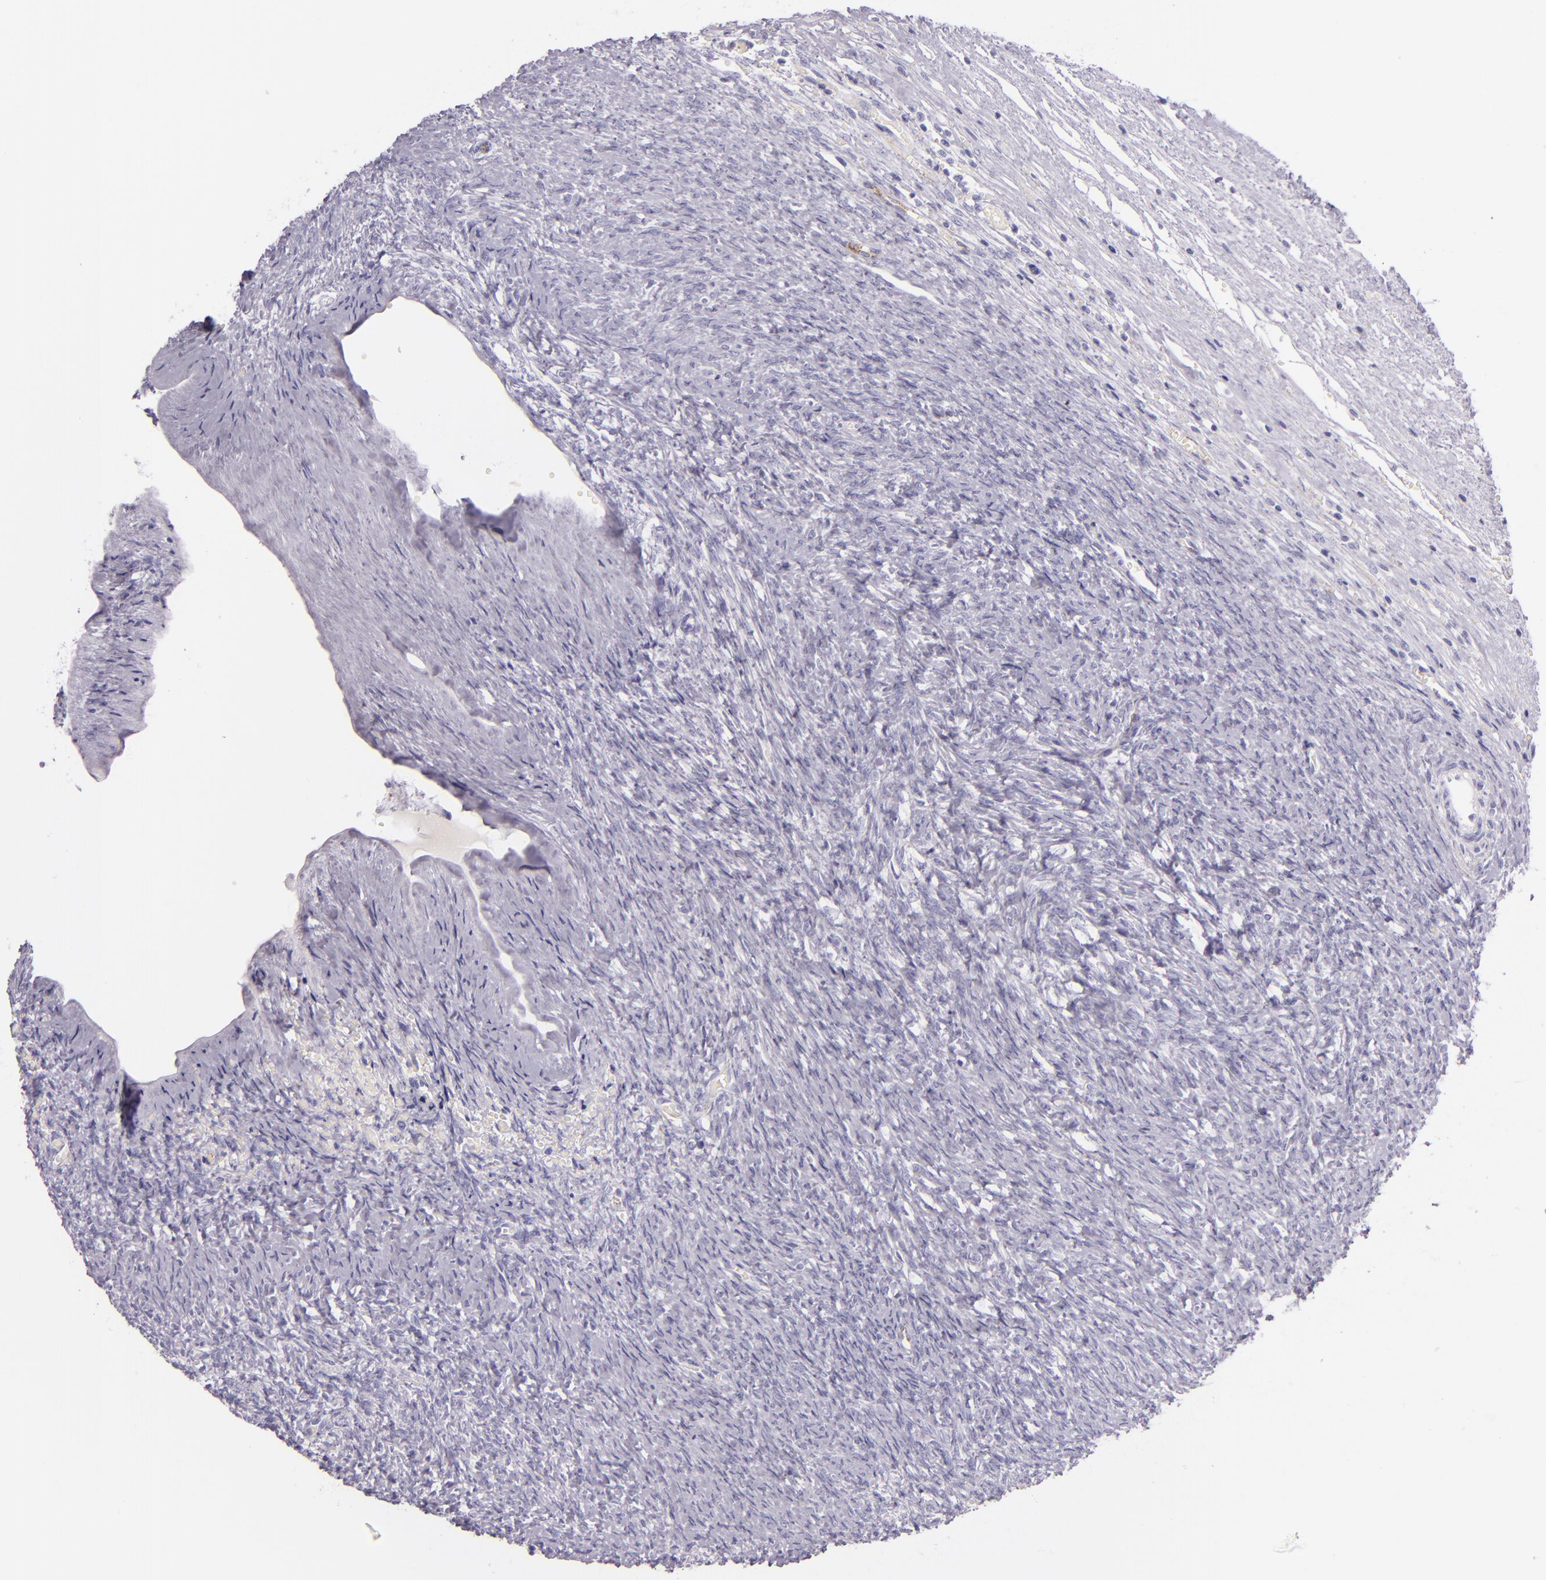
{"staining": {"intensity": "negative", "quantity": "none", "location": "none"}, "tissue": "ovary", "cell_type": "Ovarian stroma cells", "image_type": "normal", "snomed": [{"axis": "morphology", "description": "Normal tissue, NOS"}, {"axis": "topography", "description": "Ovary"}], "caption": "A histopathology image of ovary stained for a protein demonstrates no brown staining in ovarian stroma cells. (DAB (3,3'-diaminobenzidine) IHC, high magnification).", "gene": "SELP", "patient": {"sex": "female", "age": 56}}